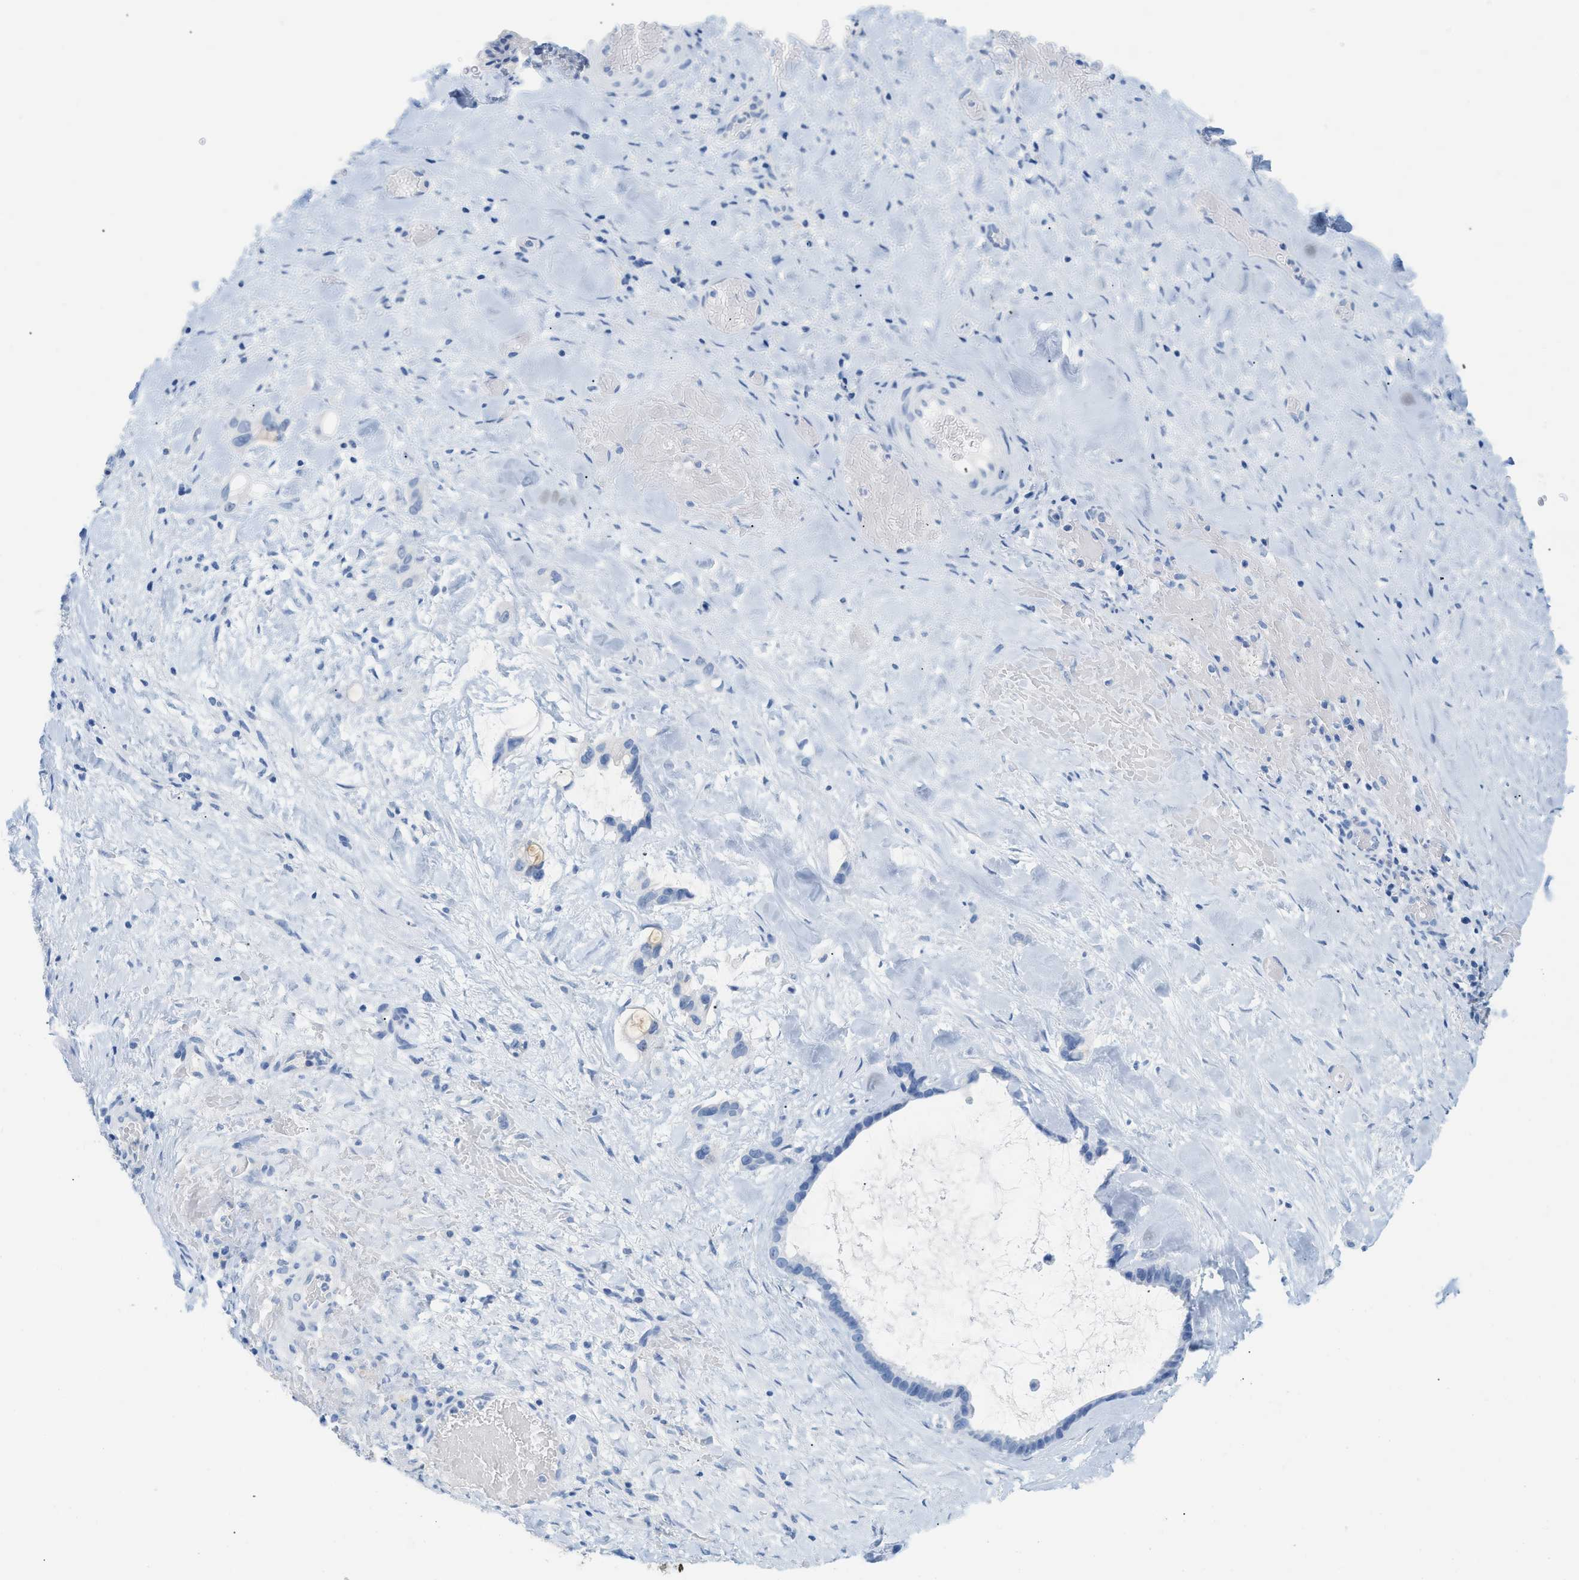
{"staining": {"intensity": "negative", "quantity": "none", "location": "none"}, "tissue": "liver cancer", "cell_type": "Tumor cells", "image_type": "cancer", "snomed": [{"axis": "morphology", "description": "Cholangiocarcinoma"}, {"axis": "topography", "description": "Liver"}], "caption": "Cholangiocarcinoma (liver) stained for a protein using IHC demonstrates no staining tumor cells.", "gene": "PAPPA", "patient": {"sex": "female", "age": 65}}